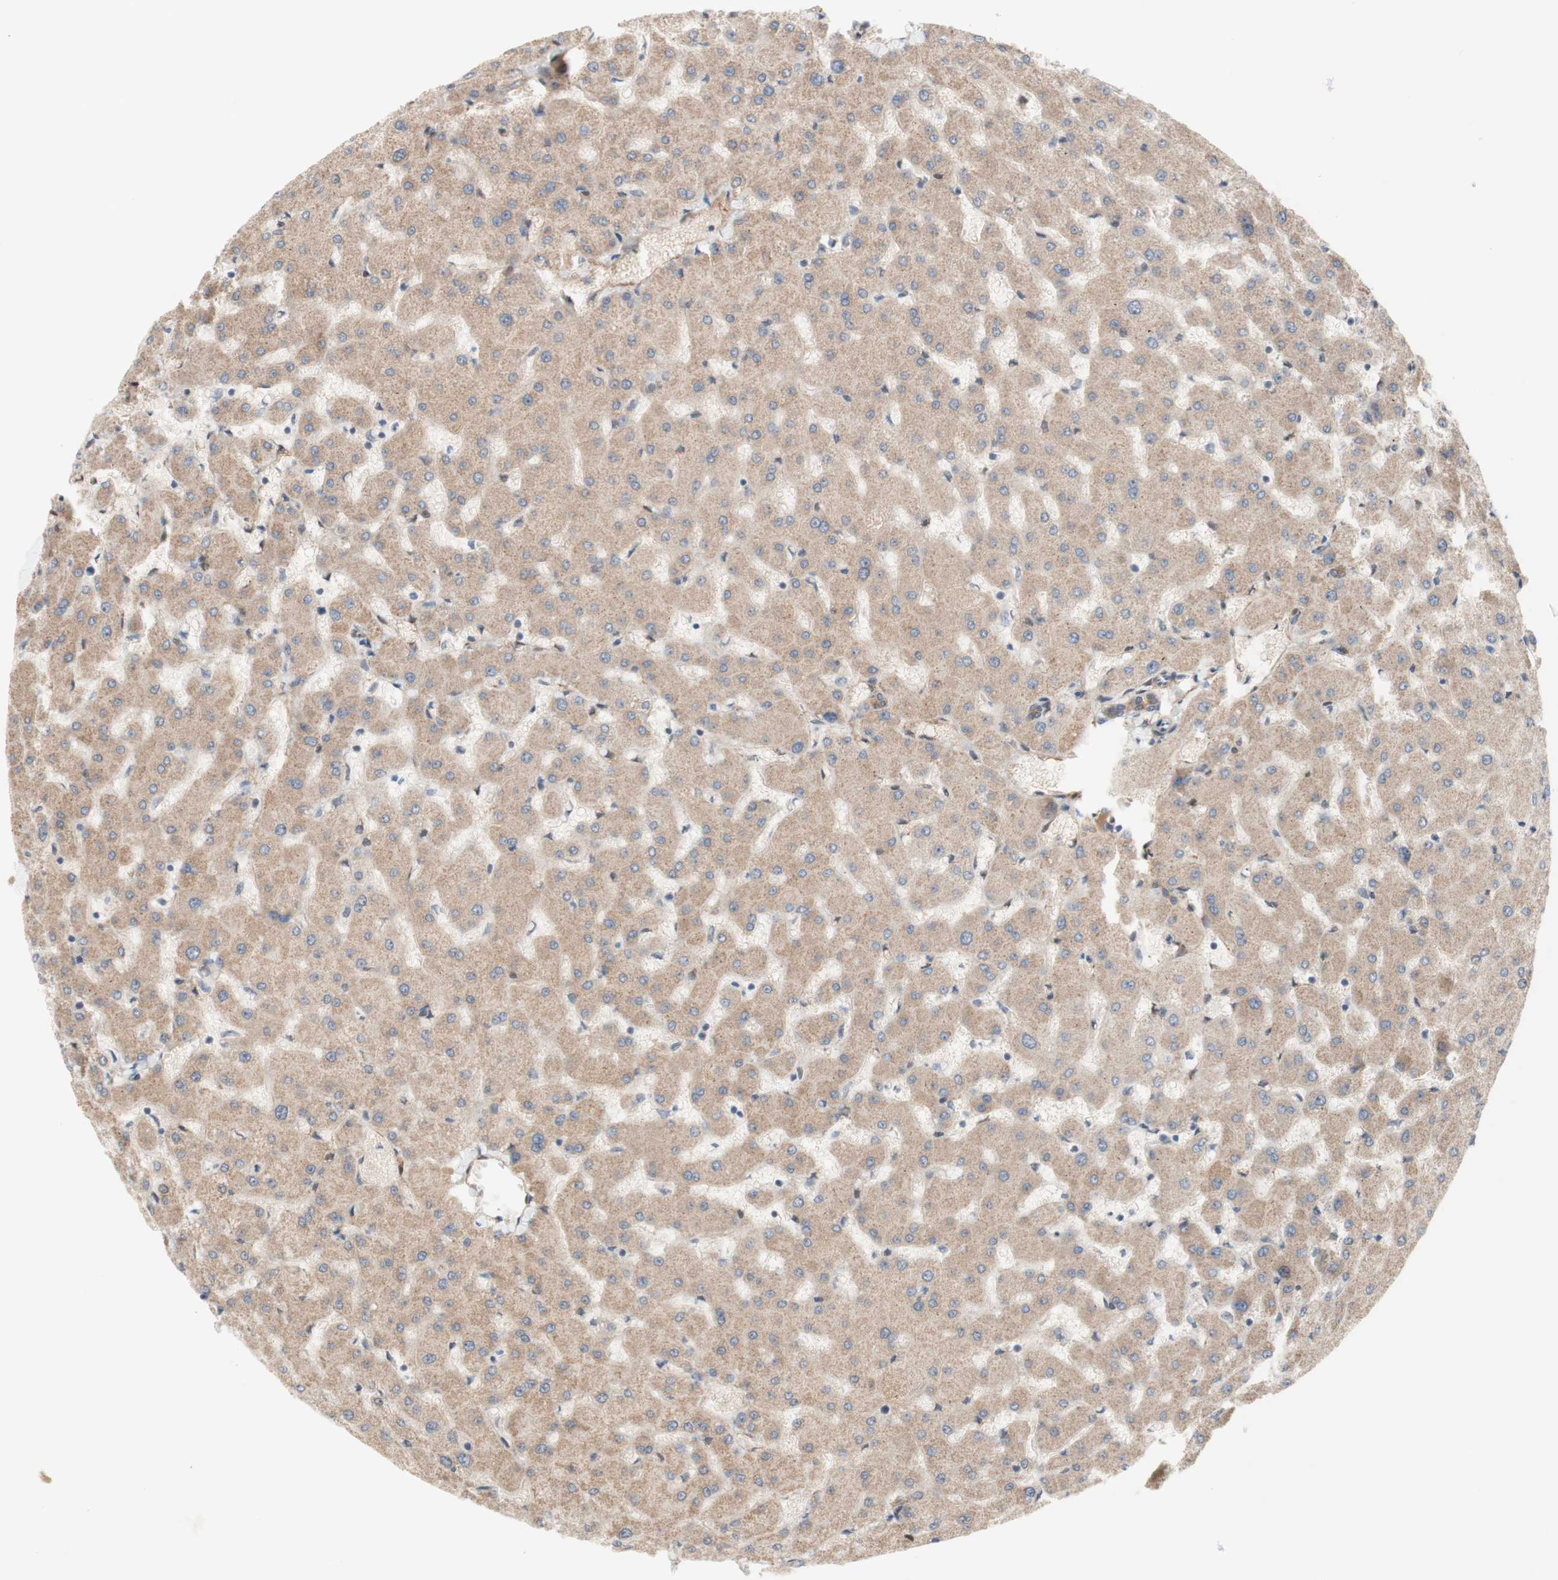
{"staining": {"intensity": "weak", "quantity": ">75%", "location": "cytoplasmic/membranous"}, "tissue": "liver", "cell_type": "Cholangiocytes", "image_type": "normal", "snomed": [{"axis": "morphology", "description": "Normal tissue, NOS"}, {"axis": "topography", "description": "Liver"}], "caption": "Liver stained for a protein (brown) demonstrates weak cytoplasmic/membranous positive expression in approximately >75% of cholangiocytes.", "gene": "CNN3", "patient": {"sex": "female", "age": 63}}